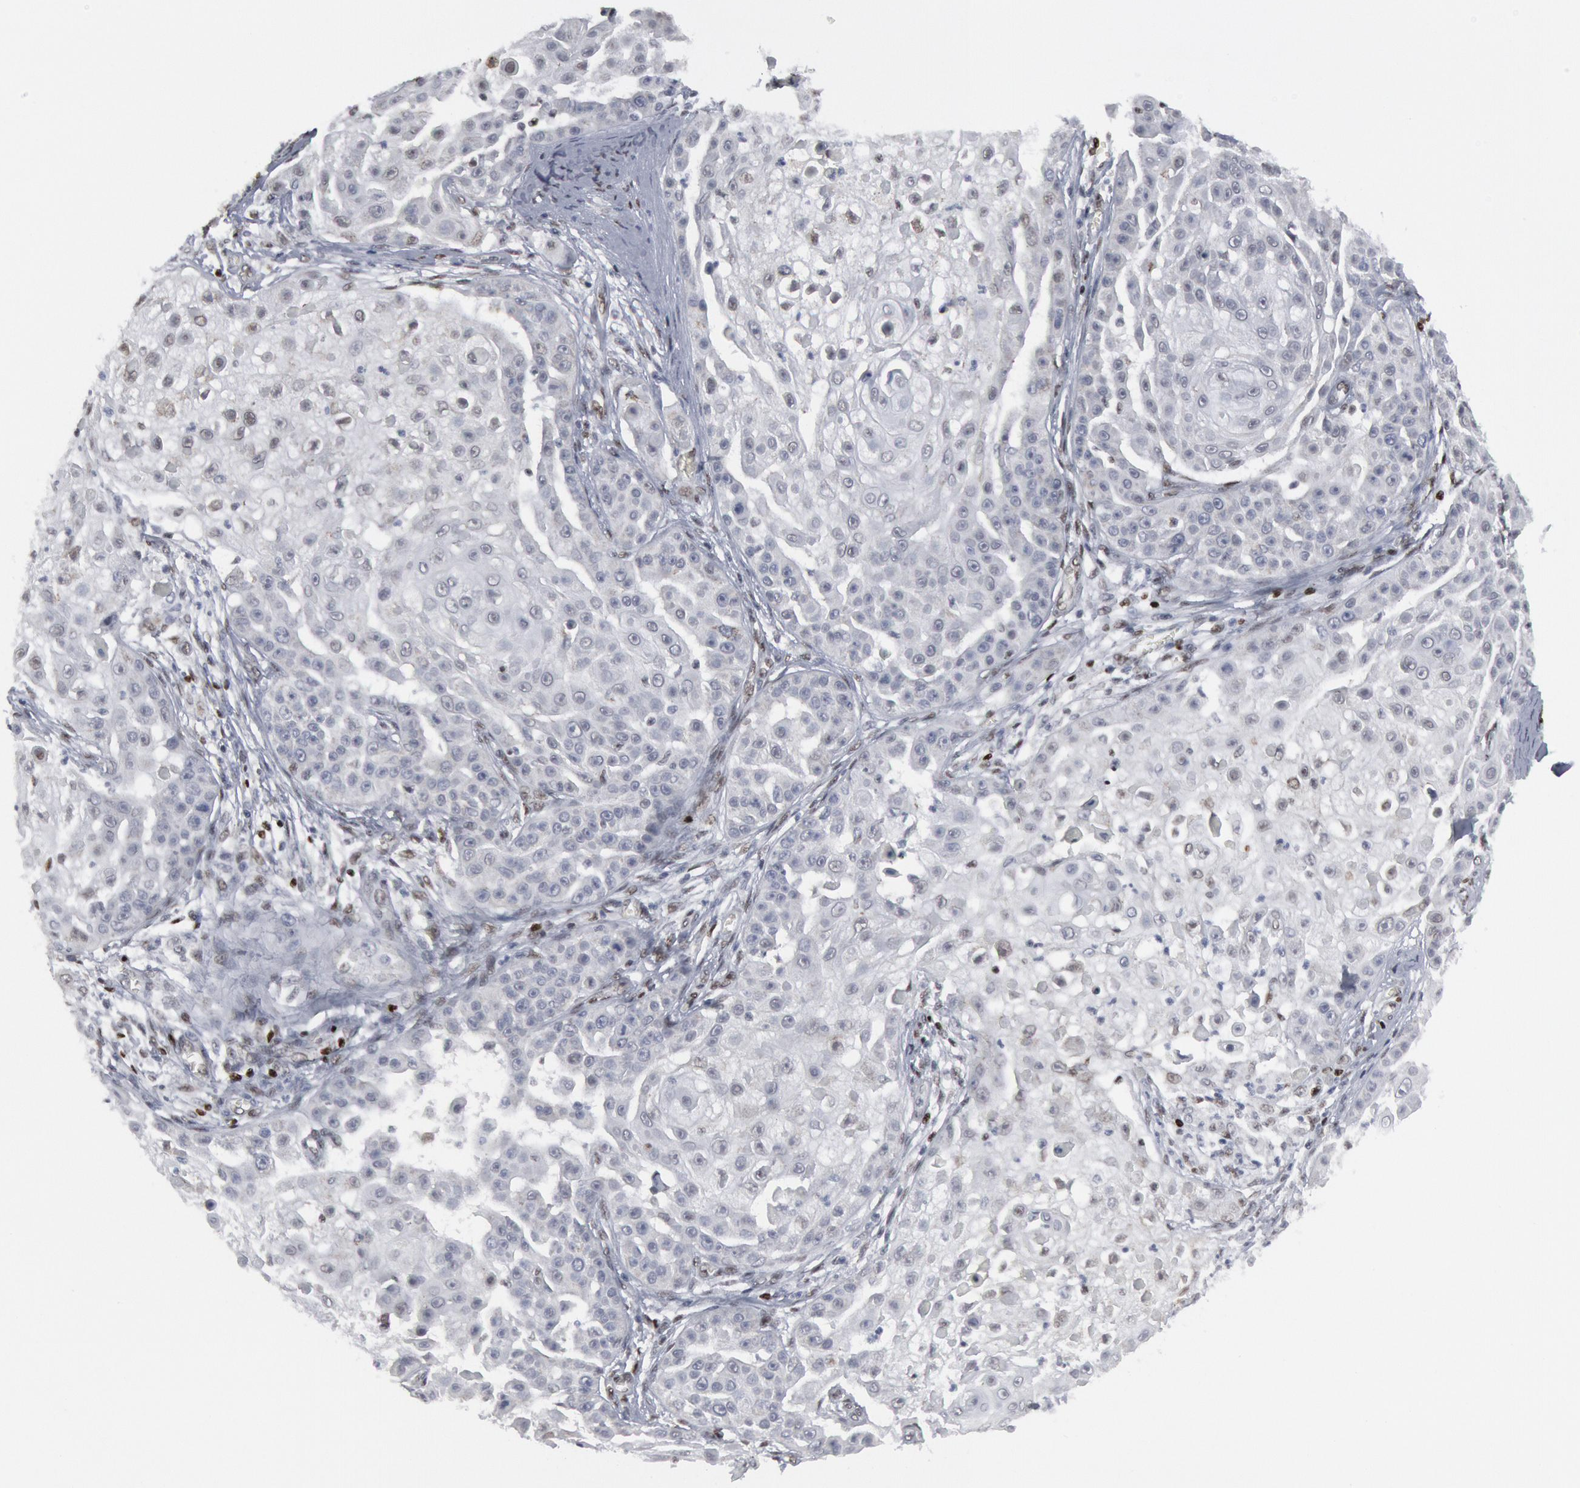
{"staining": {"intensity": "negative", "quantity": "none", "location": "none"}, "tissue": "skin cancer", "cell_type": "Tumor cells", "image_type": "cancer", "snomed": [{"axis": "morphology", "description": "Squamous cell carcinoma, NOS"}, {"axis": "topography", "description": "Skin"}], "caption": "This micrograph is of skin squamous cell carcinoma stained with immunohistochemistry (IHC) to label a protein in brown with the nuclei are counter-stained blue. There is no expression in tumor cells.", "gene": "MECP2", "patient": {"sex": "female", "age": 57}}